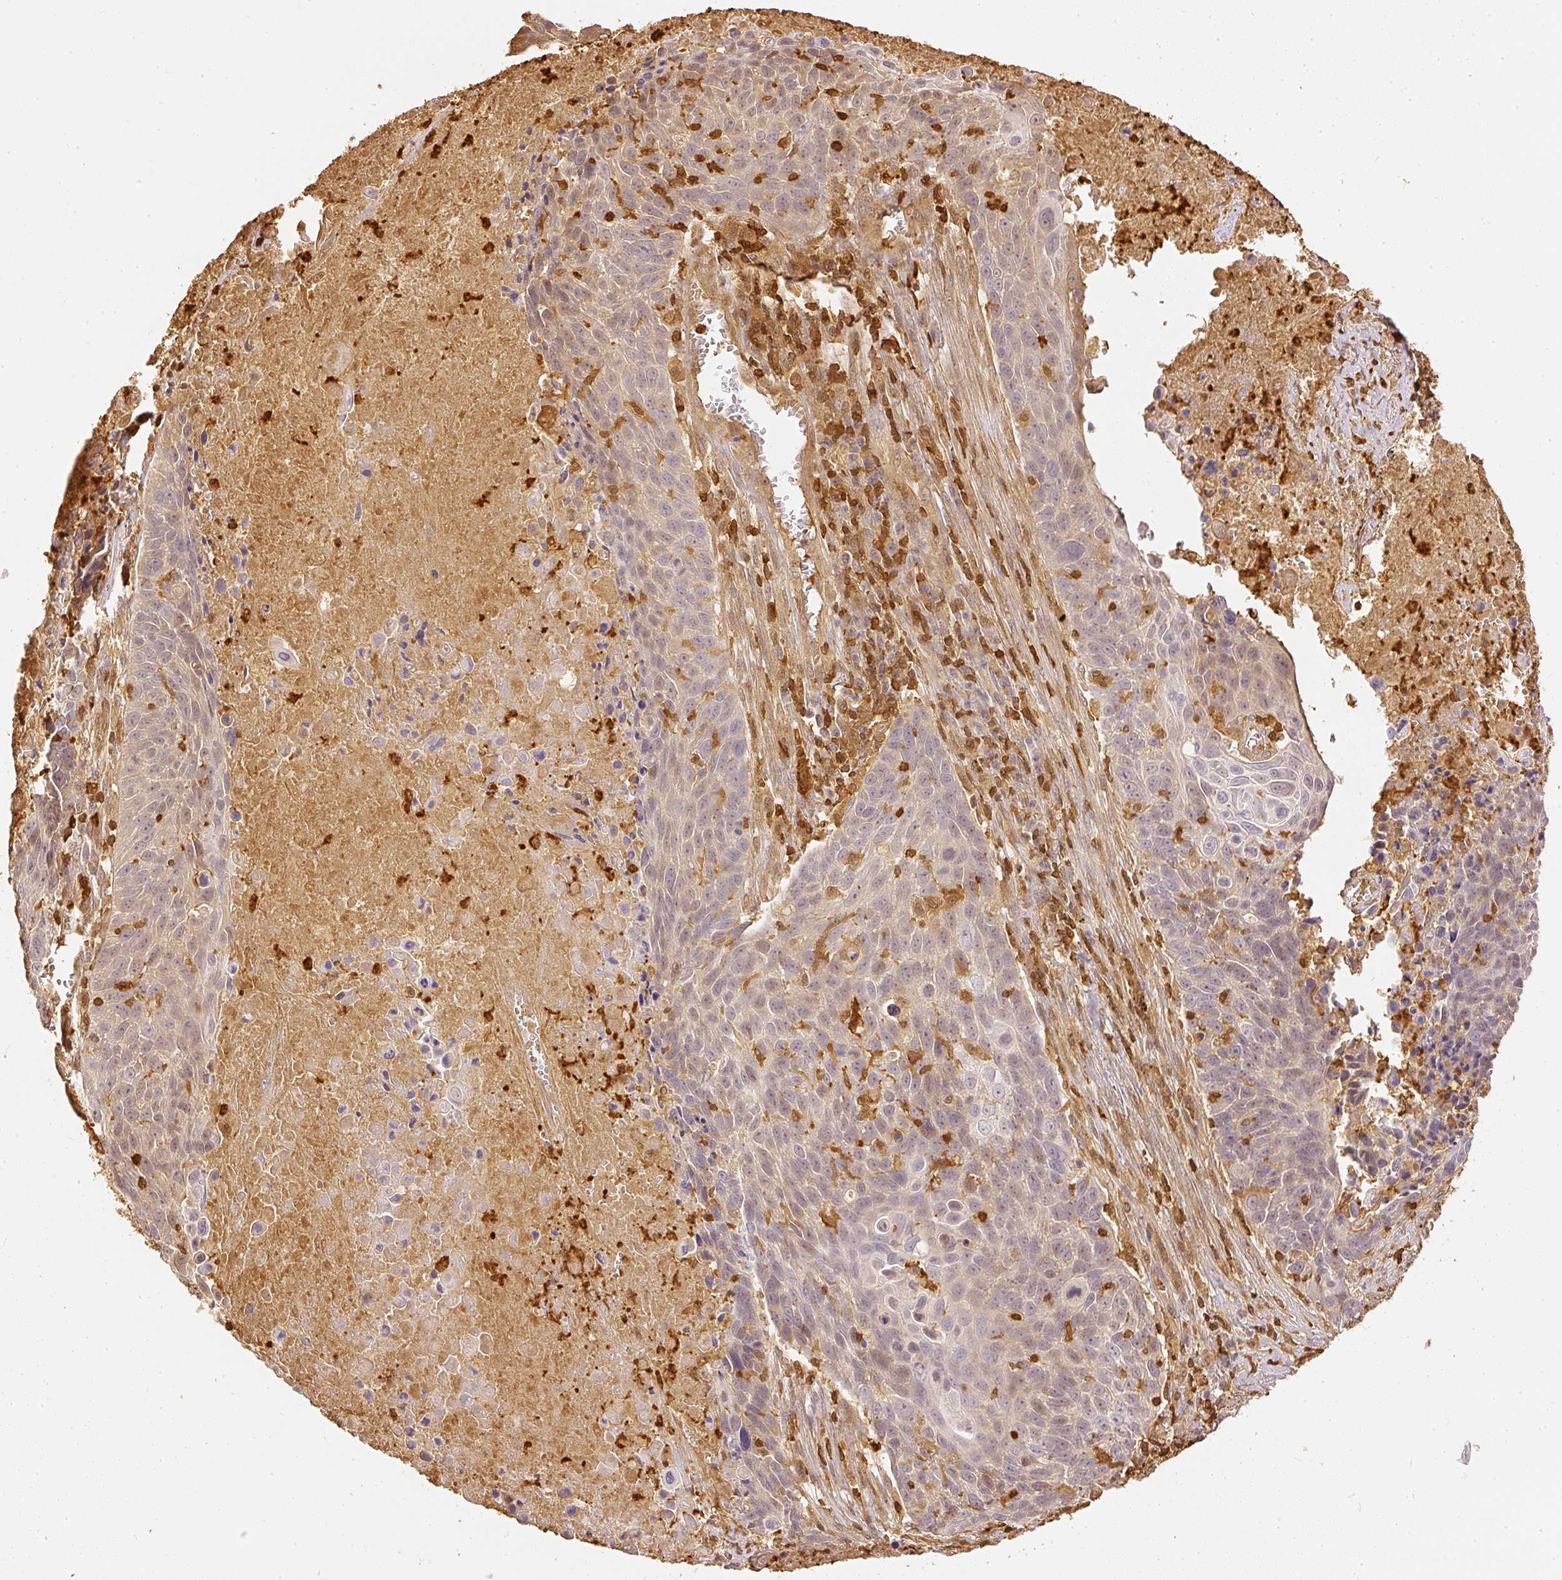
{"staining": {"intensity": "negative", "quantity": "none", "location": "none"}, "tissue": "lung cancer", "cell_type": "Tumor cells", "image_type": "cancer", "snomed": [{"axis": "morphology", "description": "Squamous cell carcinoma, NOS"}, {"axis": "topography", "description": "Lung"}], "caption": "Immunohistochemistry (IHC) image of squamous cell carcinoma (lung) stained for a protein (brown), which displays no positivity in tumor cells.", "gene": "PFN1", "patient": {"sex": "male", "age": 78}}